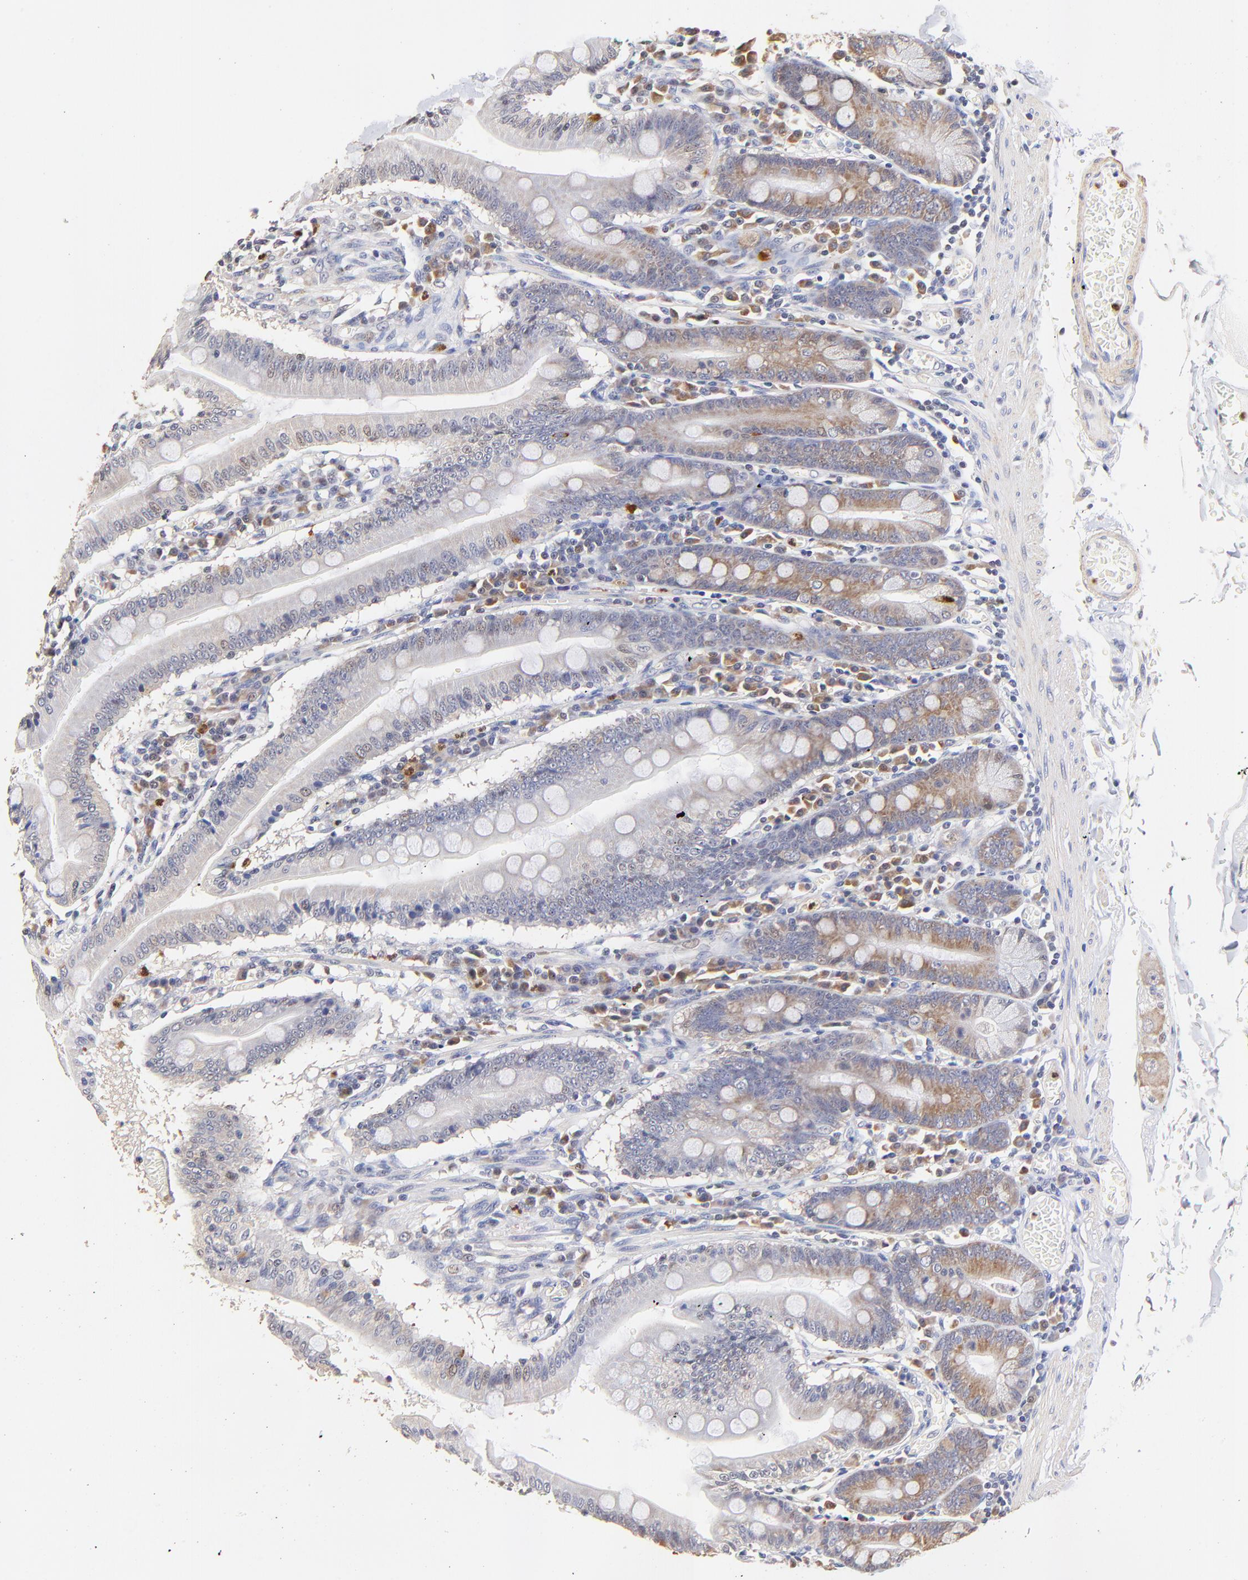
{"staining": {"intensity": "moderate", "quantity": "<25%", "location": "cytoplasmic/membranous"}, "tissue": "small intestine", "cell_type": "Glandular cells", "image_type": "normal", "snomed": [{"axis": "morphology", "description": "Normal tissue, NOS"}, {"axis": "topography", "description": "Small intestine"}], "caption": "Immunohistochemistry (IHC) (DAB) staining of normal small intestine reveals moderate cytoplasmic/membranous protein expression in about <25% of glandular cells. The protein is stained brown, and the nuclei are stained in blue (DAB (3,3'-diaminobenzidine) IHC with brightfield microscopy, high magnification).", "gene": "BBOF1", "patient": {"sex": "male", "age": 71}}